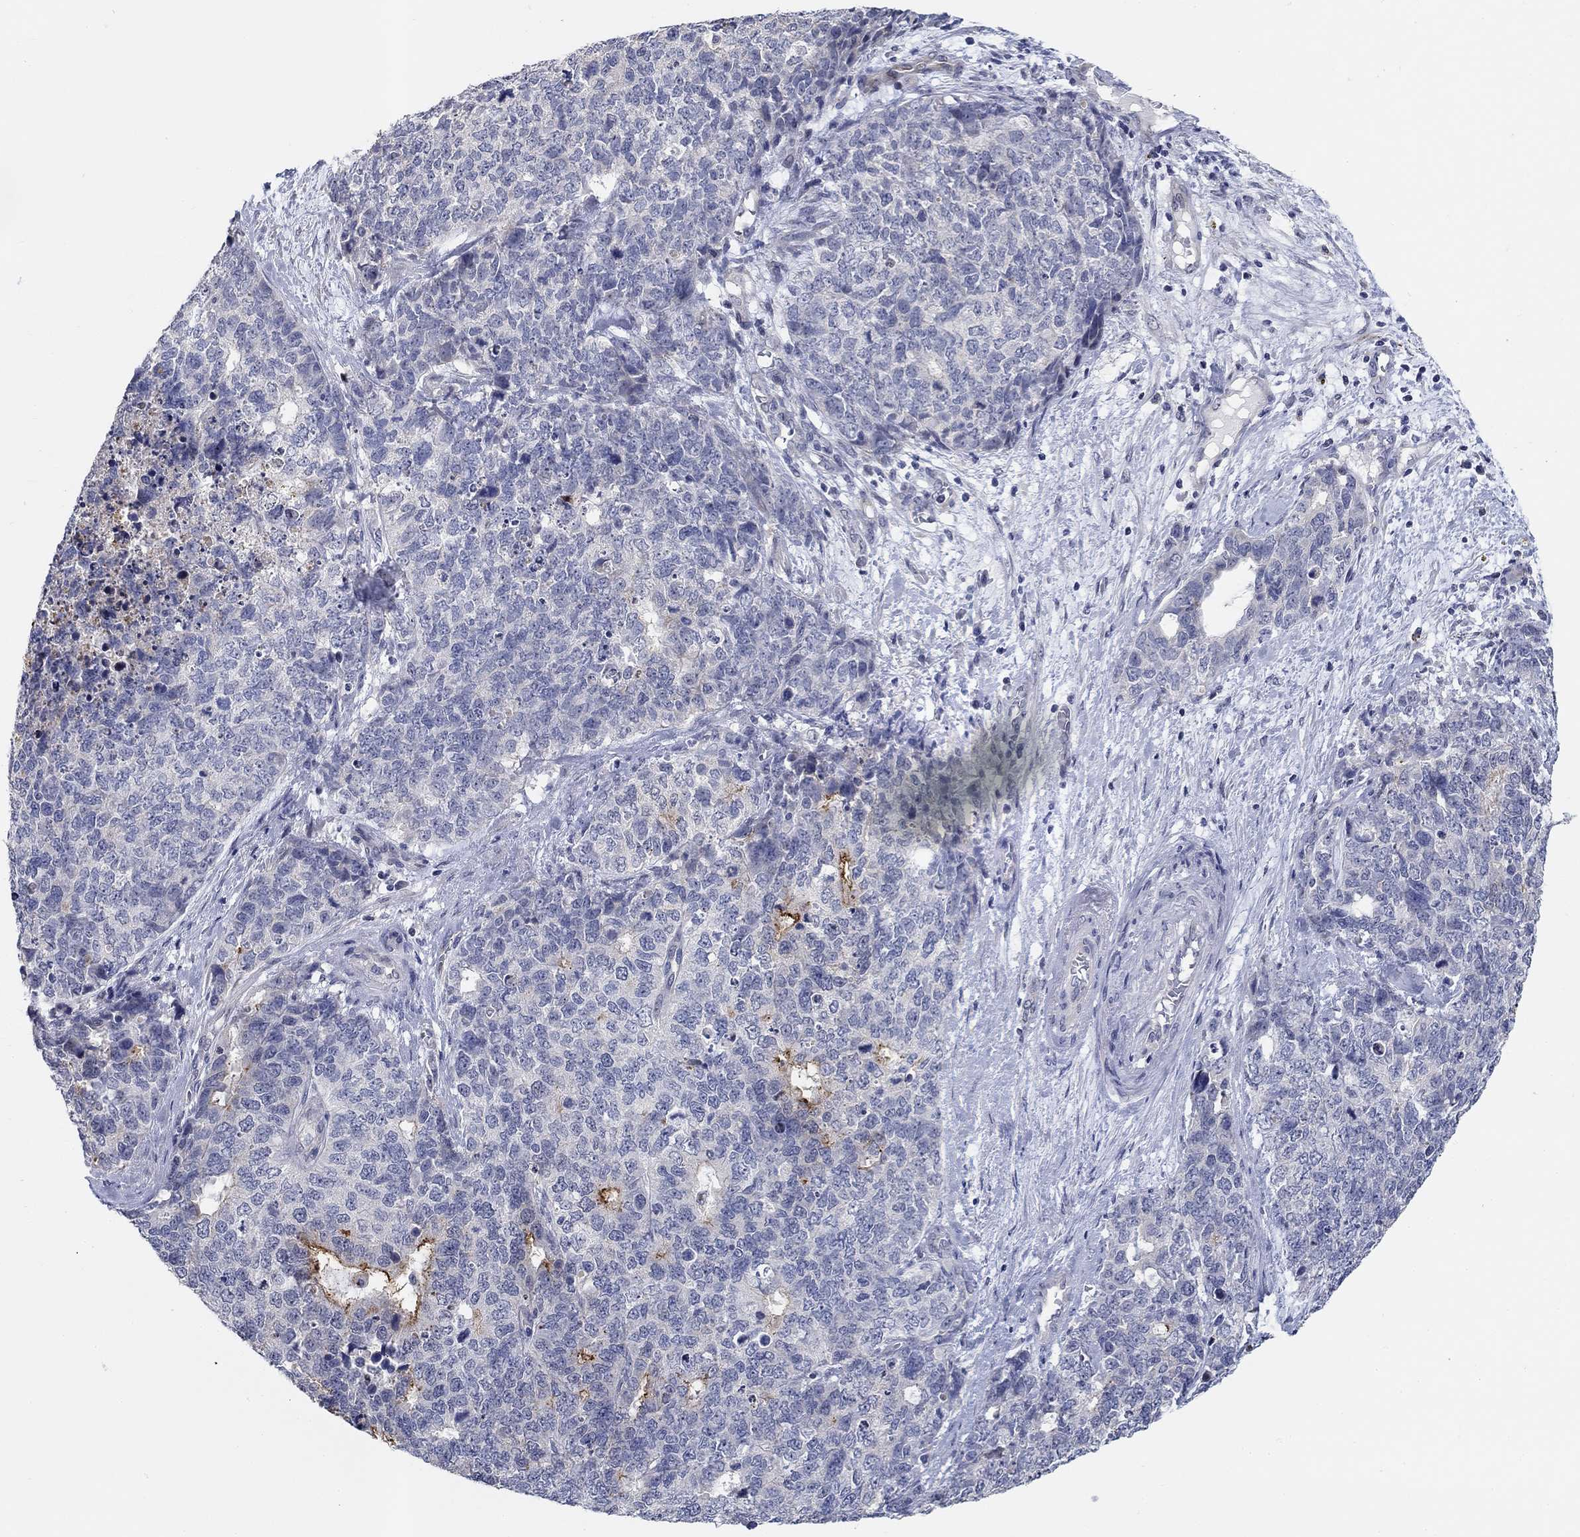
{"staining": {"intensity": "strong", "quantity": "<25%", "location": "cytoplasmic/membranous"}, "tissue": "cervical cancer", "cell_type": "Tumor cells", "image_type": "cancer", "snomed": [{"axis": "morphology", "description": "Squamous cell carcinoma, NOS"}, {"axis": "topography", "description": "Cervix"}], "caption": "Immunohistochemistry photomicrograph of human cervical cancer stained for a protein (brown), which displays medium levels of strong cytoplasmic/membranous expression in approximately <25% of tumor cells.", "gene": "SMIM18", "patient": {"sex": "female", "age": 63}}